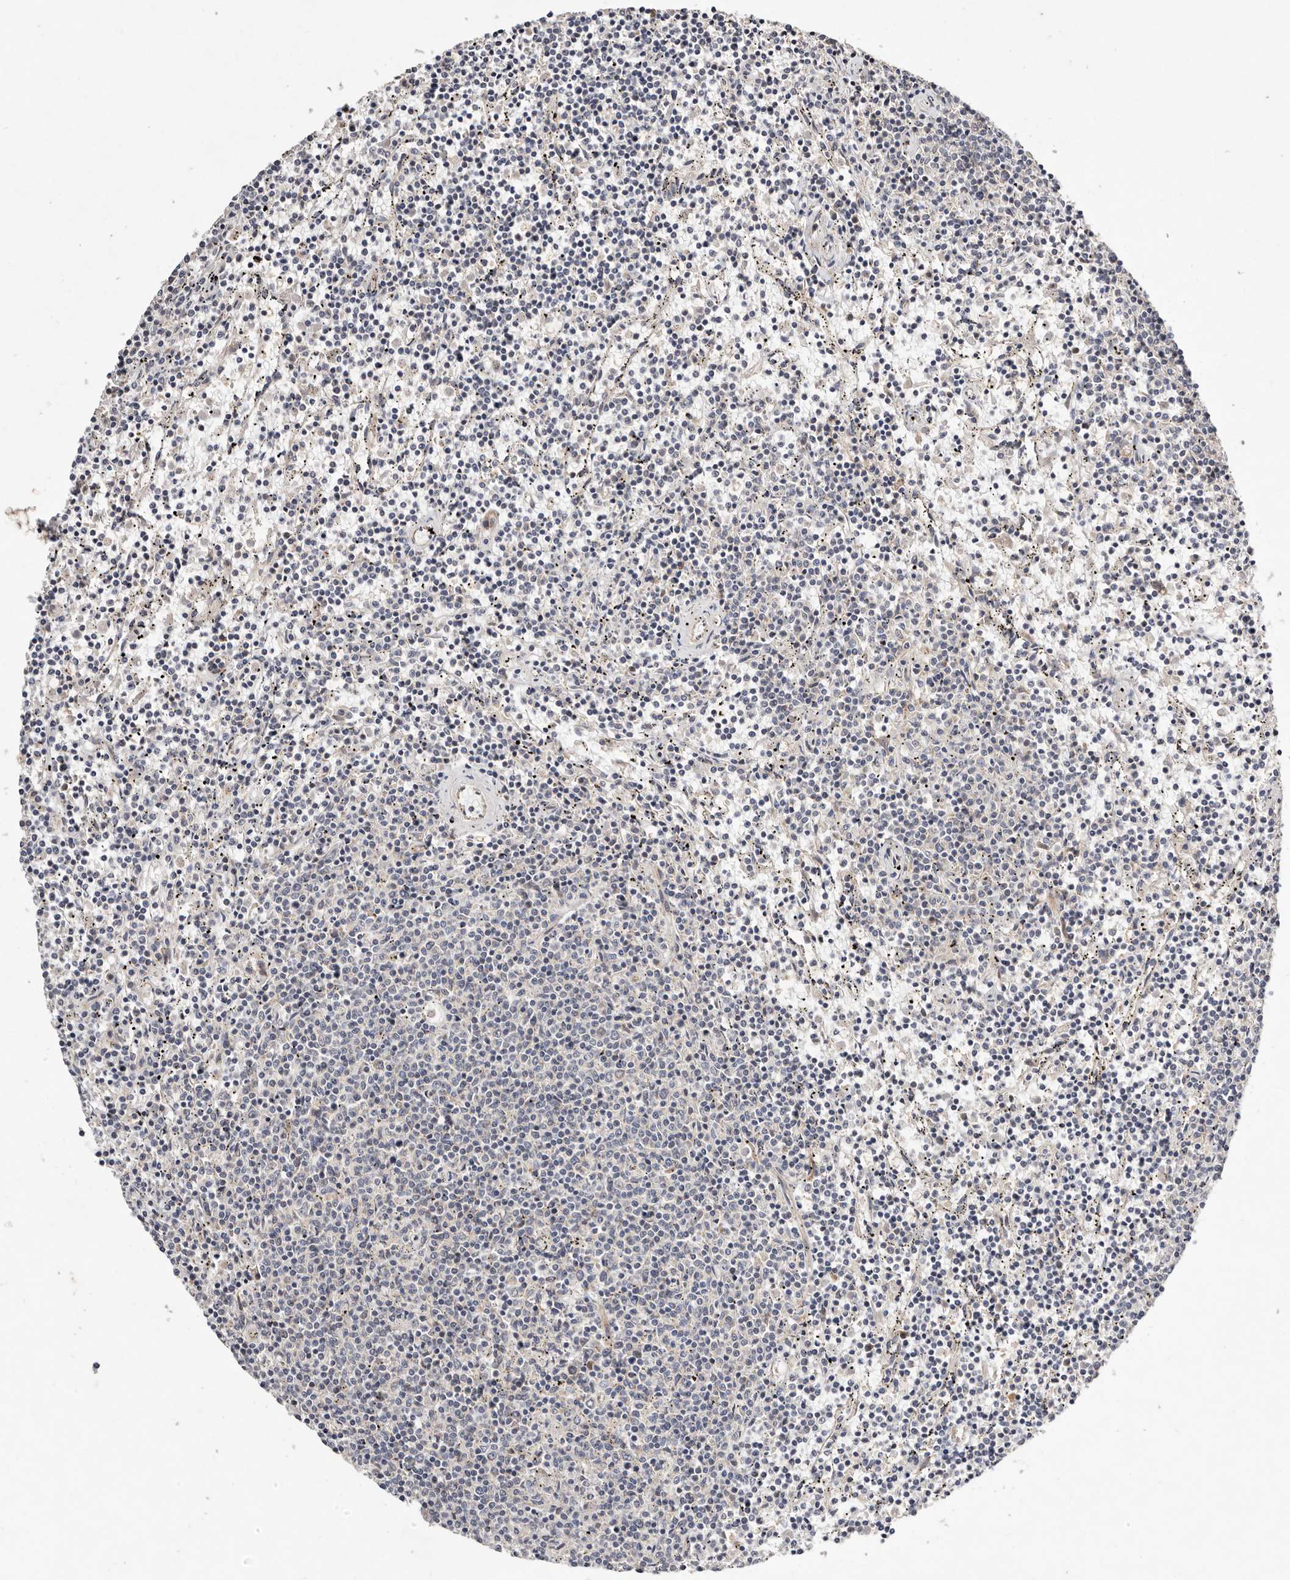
{"staining": {"intensity": "negative", "quantity": "none", "location": "none"}, "tissue": "lymphoma", "cell_type": "Tumor cells", "image_type": "cancer", "snomed": [{"axis": "morphology", "description": "Malignant lymphoma, non-Hodgkin's type, Low grade"}, {"axis": "topography", "description": "Spleen"}], "caption": "Tumor cells are negative for protein expression in human low-grade malignant lymphoma, non-Hodgkin's type.", "gene": "MACF1", "patient": {"sex": "female", "age": 50}}